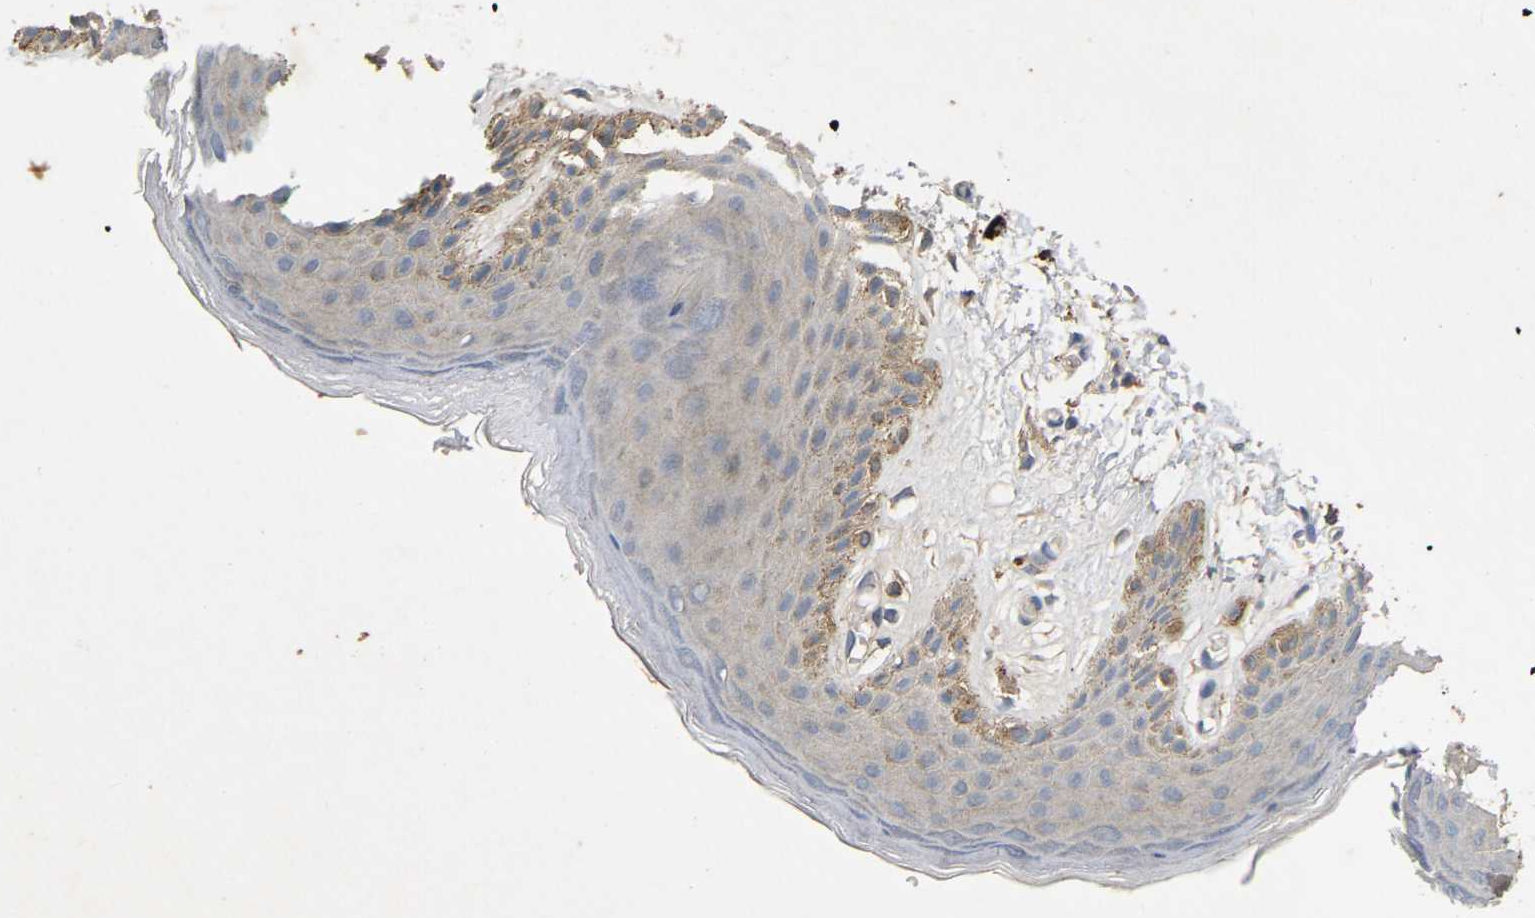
{"staining": {"intensity": "weak", "quantity": "<25%", "location": "cytoplasmic/membranous"}, "tissue": "skin", "cell_type": "Epidermal cells", "image_type": "normal", "snomed": [{"axis": "morphology", "description": "Normal tissue, NOS"}, {"axis": "topography", "description": "Anal"}], "caption": "High power microscopy histopathology image of an immunohistochemistry micrograph of benign skin, revealing no significant positivity in epidermal cells.", "gene": "LPAR2", "patient": {"sex": "male", "age": 44}}